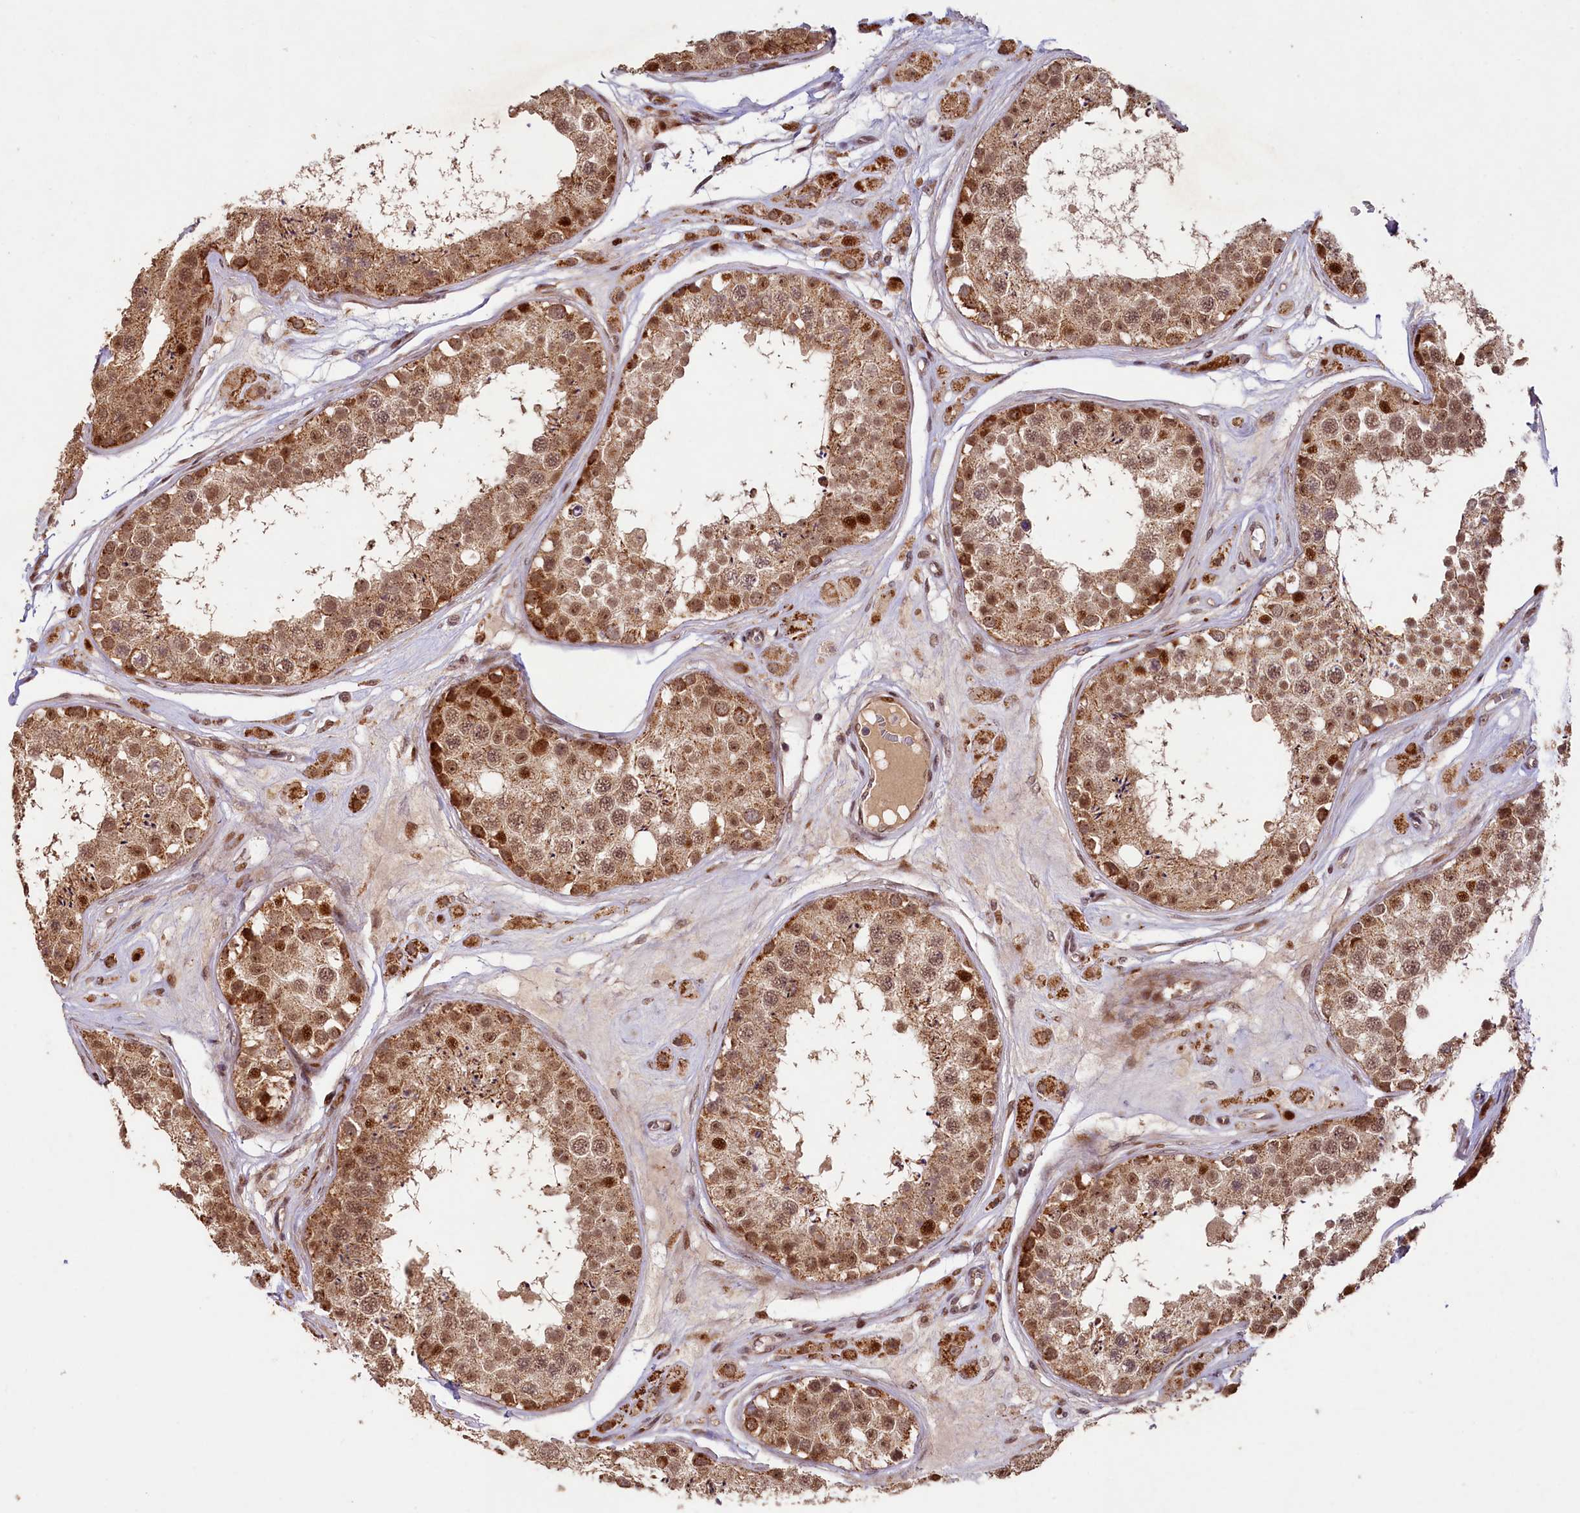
{"staining": {"intensity": "moderate", "quantity": ">75%", "location": "cytoplasmic/membranous,nuclear"}, "tissue": "testis", "cell_type": "Cells in seminiferous ducts", "image_type": "normal", "snomed": [{"axis": "morphology", "description": "Normal tissue, NOS"}, {"axis": "topography", "description": "Testis"}], "caption": "Moderate cytoplasmic/membranous,nuclear protein staining is seen in approximately >75% of cells in seminiferous ducts in testis.", "gene": "SHPRH", "patient": {"sex": "male", "age": 25}}